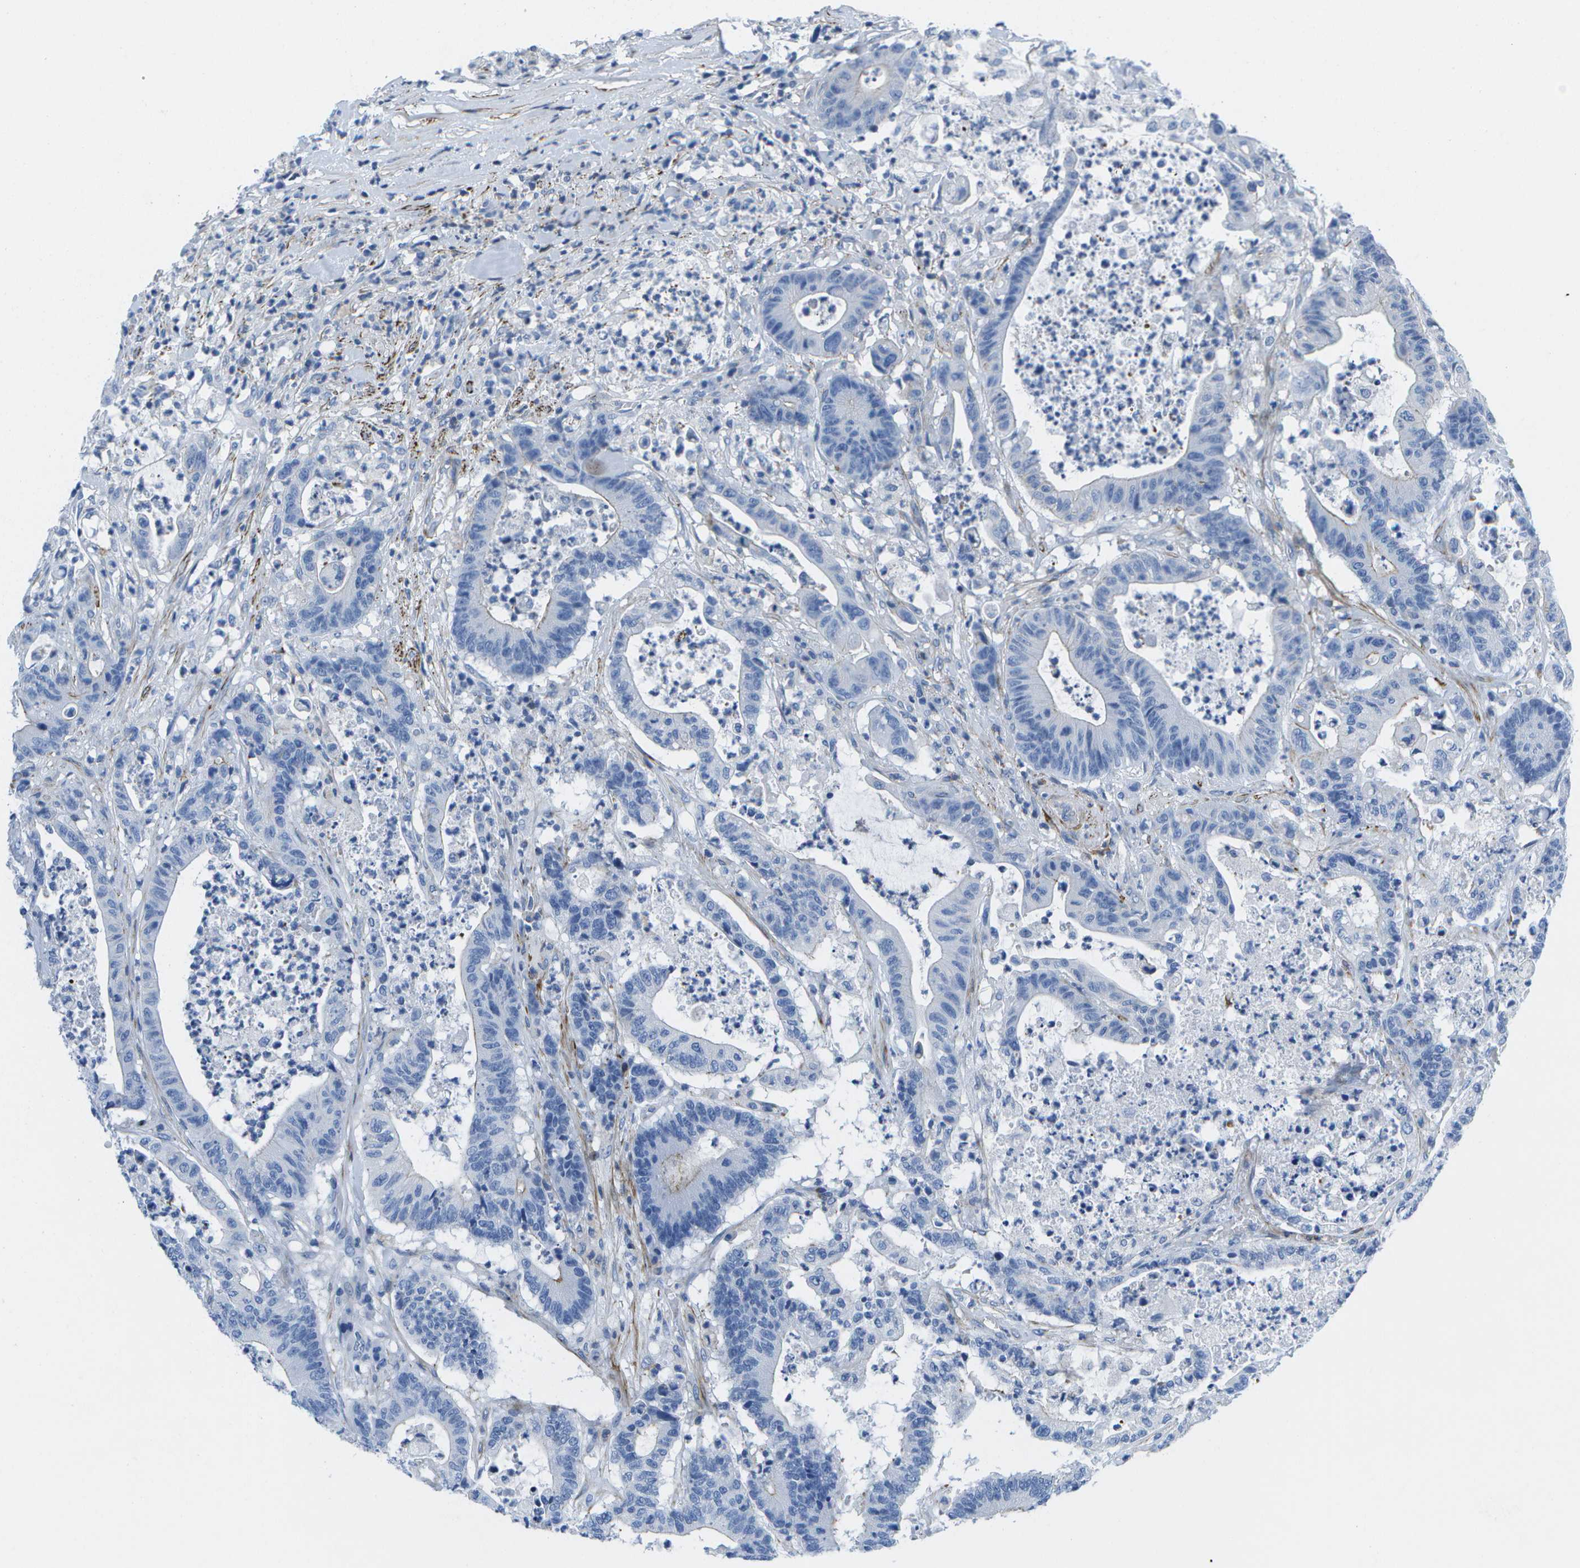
{"staining": {"intensity": "moderate", "quantity": "<25%", "location": "cytoplasmic/membranous"}, "tissue": "colorectal cancer", "cell_type": "Tumor cells", "image_type": "cancer", "snomed": [{"axis": "morphology", "description": "Adenocarcinoma, NOS"}, {"axis": "topography", "description": "Colon"}], "caption": "Adenocarcinoma (colorectal) stained with DAB immunohistochemistry shows low levels of moderate cytoplasmic/membranous expression in approximately <25% of tumor cells. The protein of interest is stained brown, and the nuclei are stained in blue (DAB IHC with brightfield microscopy, high magnification).", "gene": "ADGRG6", "patient": {"sex": "female", "age": 84}}